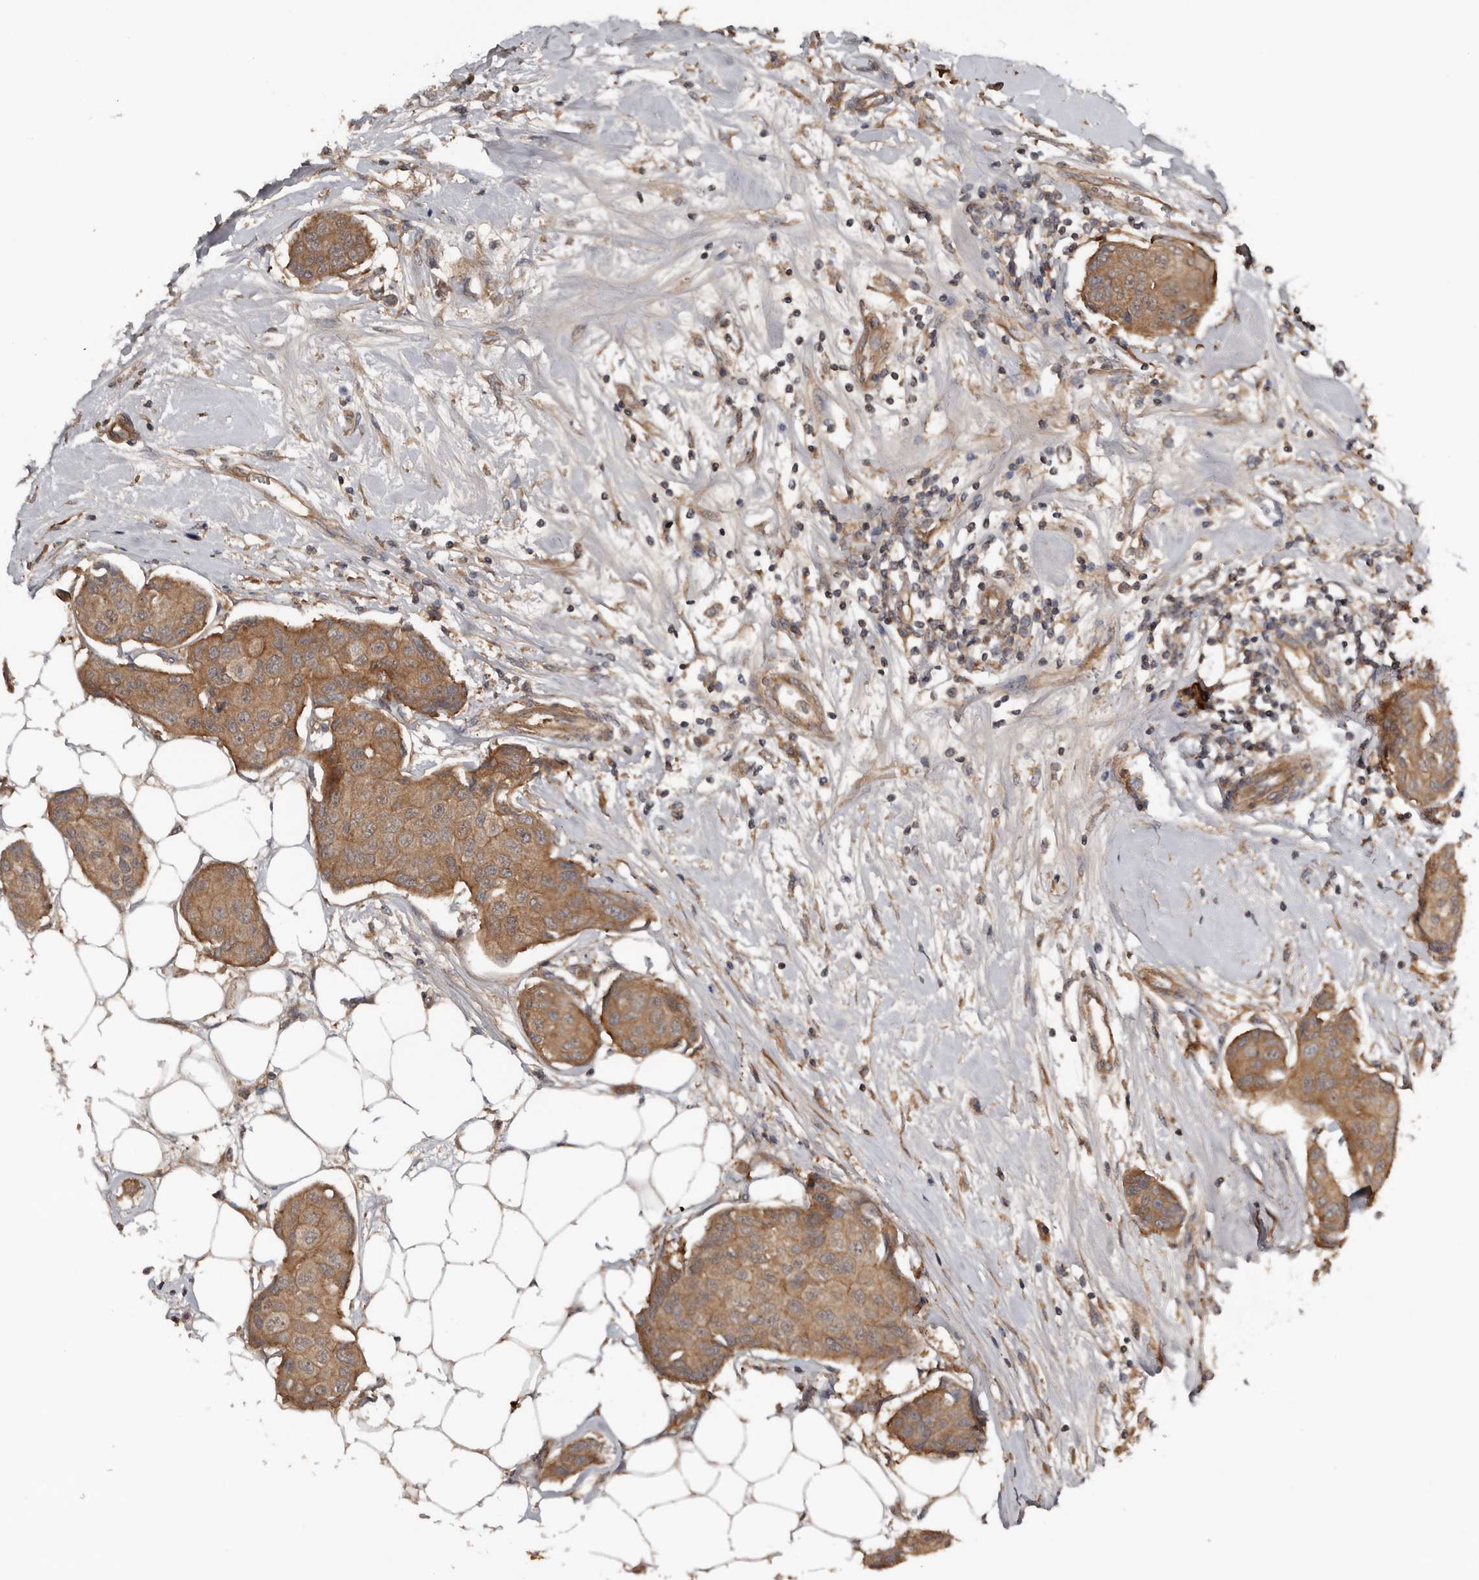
{"staining": {"intensity": "moderate", "quantity": ">75%", "location": "cytoplasmic/membranous"}, "tissue": "breast cancer", "cell_type": "Tumor cells", "image_type": "cancer", "snomed": [{"axis": "morphology", "description": "Duct carcinoma"}, {"axis": "topography", "description": "Breast"}], "caption": "A brown stain highlights moderate cytoplasmic/membranous expression of a protein in human breast invasive ductal carcinoma tumor cells. The protein is shown in brown color, while the nuclei are stained blue.", "gene": "DNAJB4", "patient": {"sex": "female", "age": 80}}